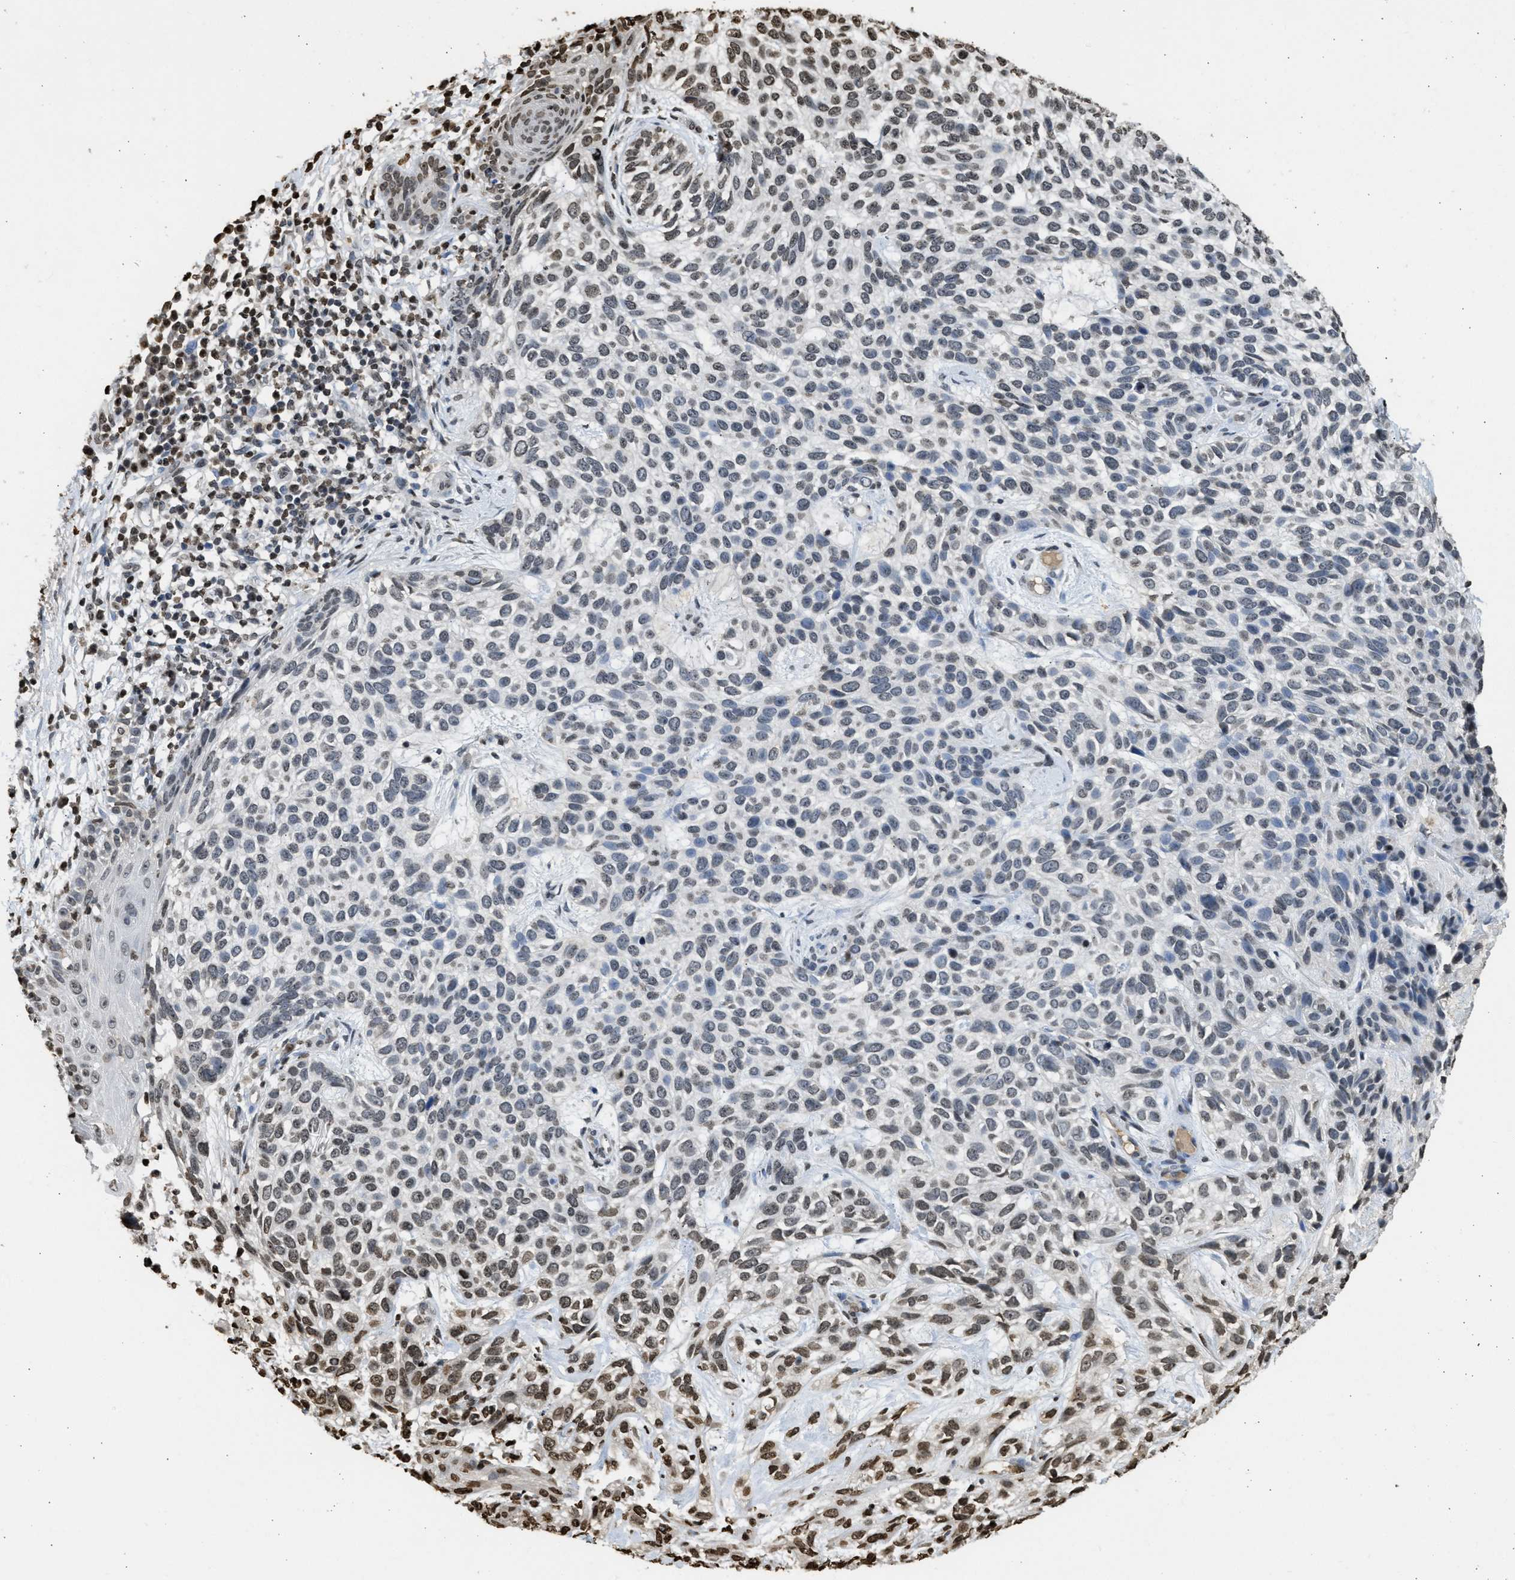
{"staining": {"intensity": "moderate", "quantity": "<25%", "location": "nuclear"}, "tissue": "skin cancer", "cell_type": "Tumor cells", "image_type": "cancer", "snomed": [{"axis": "morphology", "description": "Normal tissue, NOS"}, {"axis": "morphology", "description": "Basal cell carcinoma"}, {"axis": "topography", "description": "Skin"}], "caption": "Protein staining displays moderate nuclear expression in about <25% of tumor cells in skin cancer.", "gene": "RRAGC", "patient": {"sex": "male", "age": 79}}